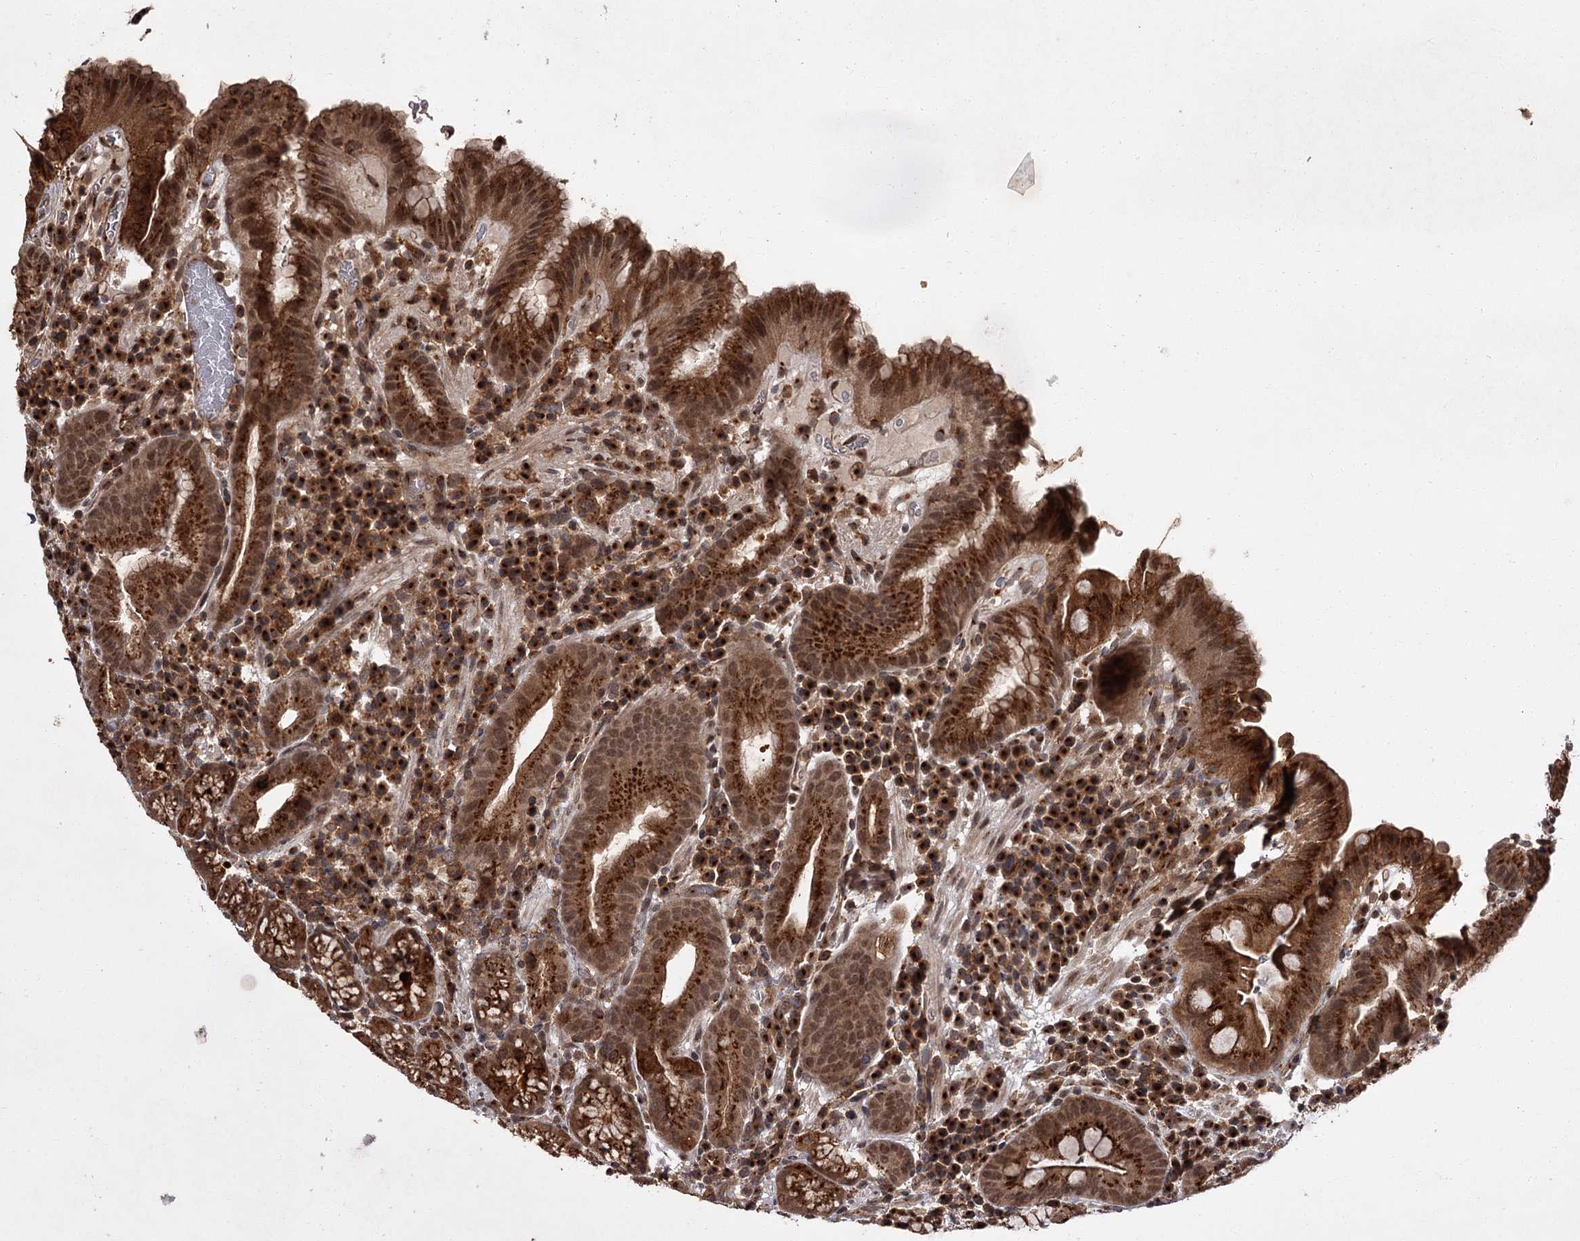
{"staining": {"intensity": "strong", "quantity": ">75%", "location": "cytoplasmic/membranous,nuclear"}, "tissue": "stomach", "cell_type": "Glandular cells", "image_type": "normal", "snomed": [{"axis": "morphology", "description": "Normal tissue, NOS"}, {"axis": "morphology", "description": "Inflammation, NOS"}, {"axis": "topography", "description": "Stomach"}], "caption": "Protein expression analysis of benign stomach demonstrates strong cytoplasmic/membranous,nuclear staining in approximately >75% of glandular cells.", "gene": "TBC1D23", "patient": {"sex": "male", "age": 79}}